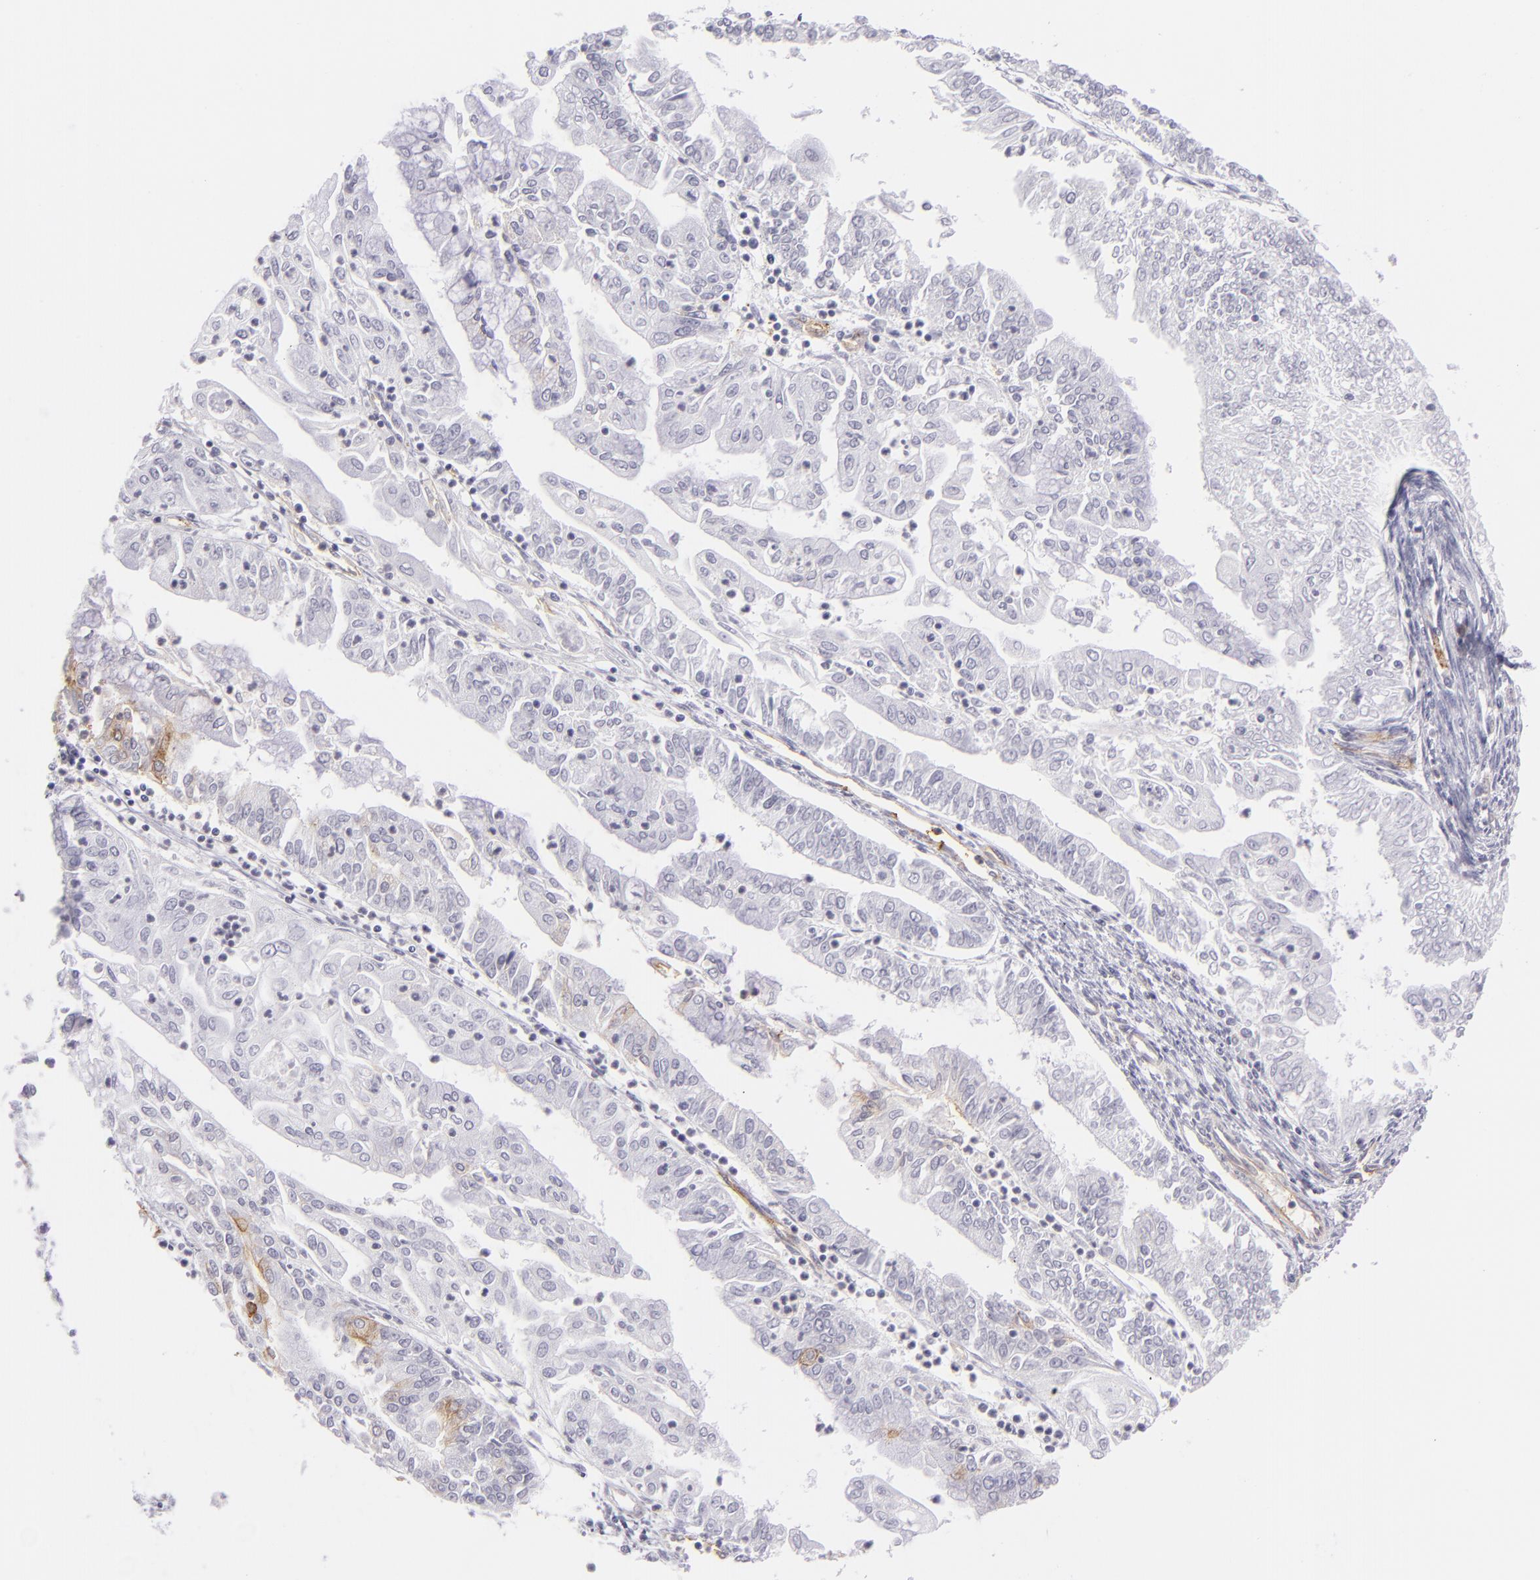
{"staining": {"intensity": "weak", "quantity": "<25%", "location": "cytoplasmic/membranous"}, "tissue": "endometrial cancer", "cell_type": "Tumor cells", "image_type": "cancer", "snomed": [{"axis": "morphology", "description": "Adenocarcinoma, NOS"}, {"axis": "topography", "description": "Endometrium"}], "caption": "The photomicrograph shows no significant staining in tumor cells of endometrial cancer.", "gene": "THBD", "patient": {"sex": "female", "age": 75}}